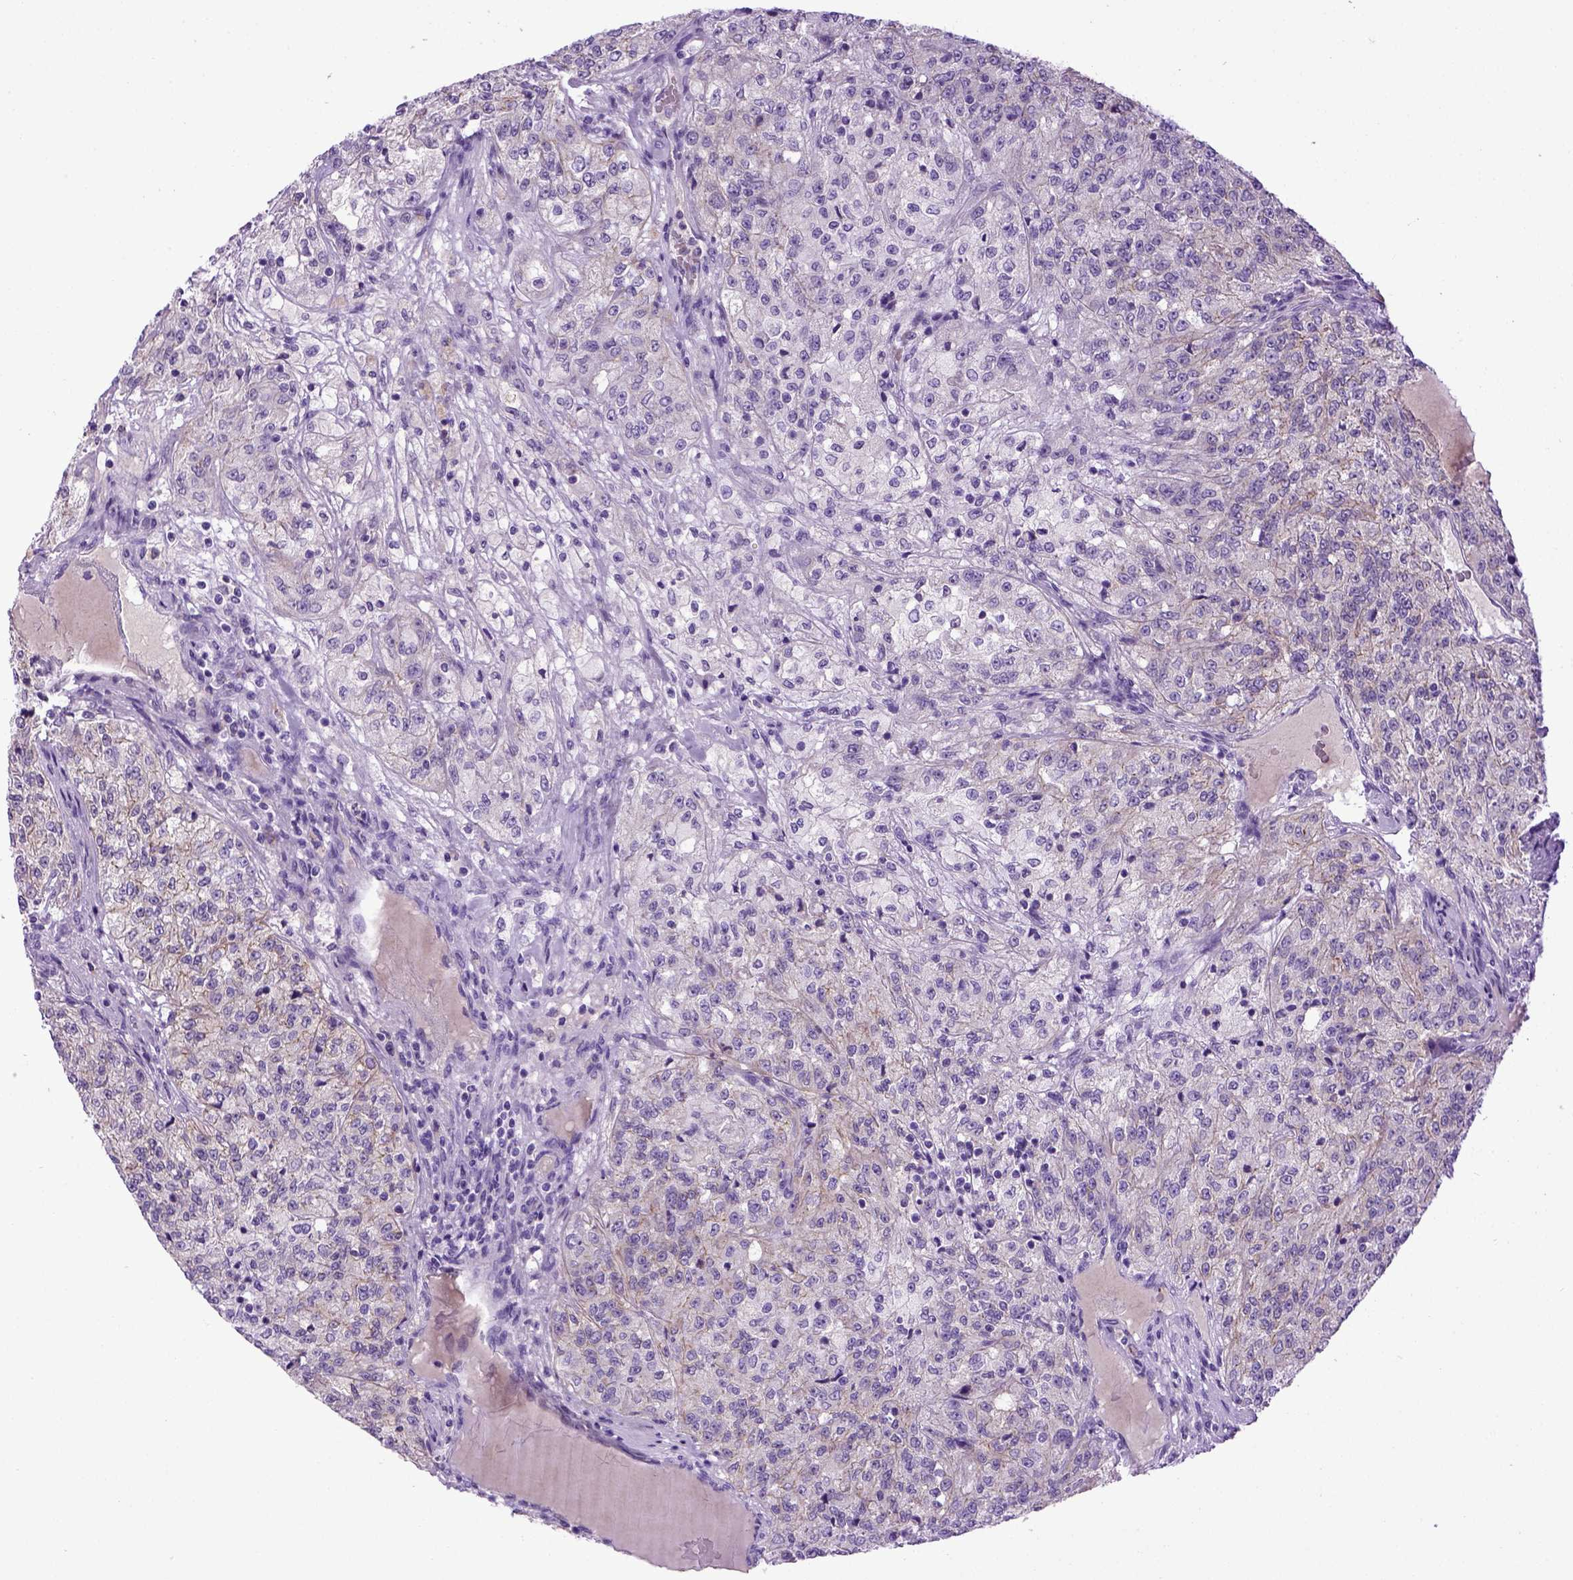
{"staining": {"intensity": "negative", "quantity": "none", "location": "none"}, "tissue": "renal cancer", "cell_type": "Tumor cells", "image_type": "cancer", "snomed": [{"axis": "morphology", "description": "Adenocarcinoma, NOS"}, {"axis": "topography", "description": "Kidney"}], "caption": "High magnification brightfield microscopy of renal cancer (adenocarcinoma) stained with DAB (brown) and counterstained with hematoxylin (blue): tumor cells show no significant positivity.", "gene": "CDH1", "patient": {"sex": "female", "age": 63}}